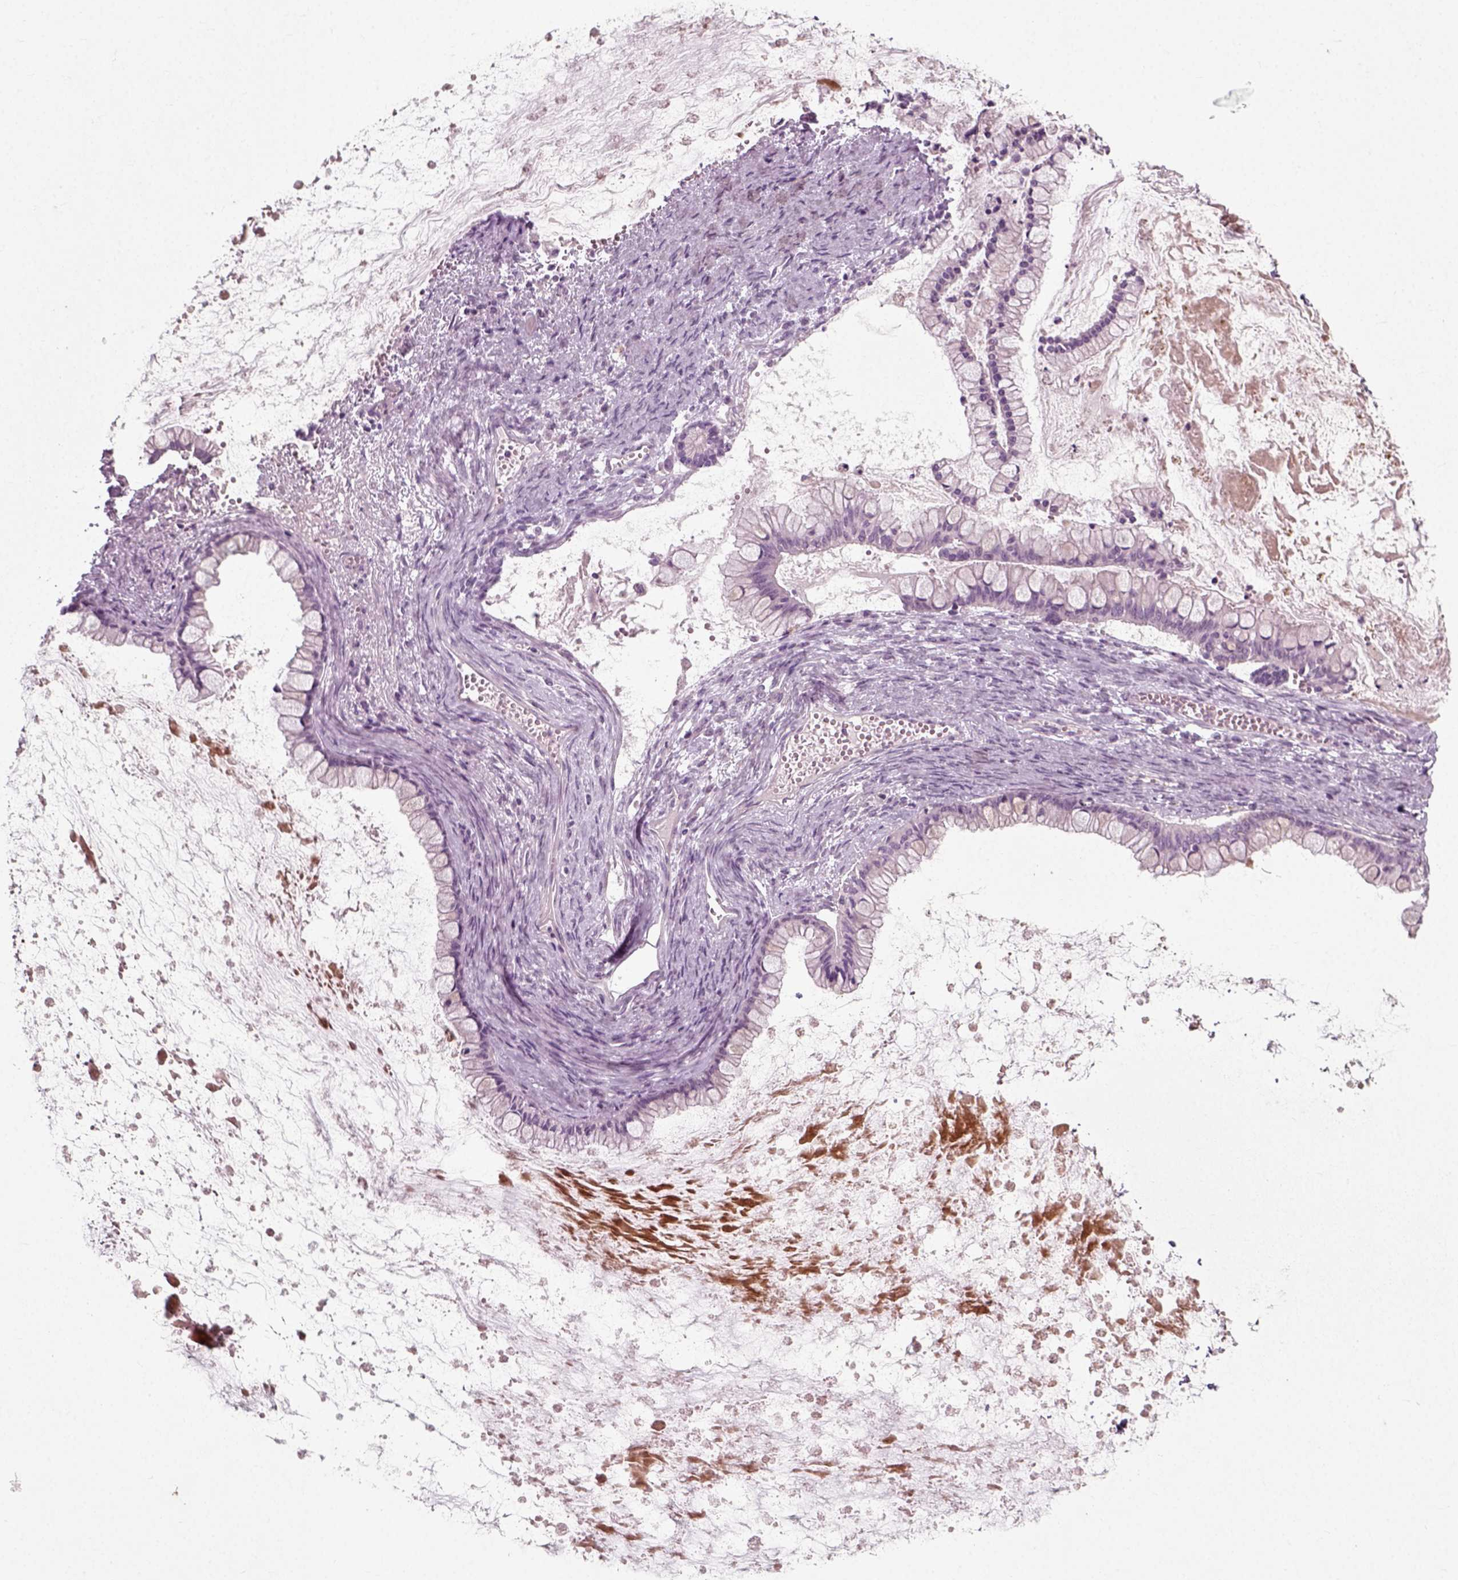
{"staining": {"intensity": "negative", "quantity": "none", "location": "none"}, "tissue": "ovarian cancer", "cell_type": "Tumor cells", "image_type": "cancer", "snomed": [{"axis": "morphology", "description": "Cystadenocarcinoma, mucinous, NOS"}, {"axis": "topography", "description": "Ovary"}], "caption": "Tumor cells are negative for brown protein staining in ovarian cancer.", "gene": "RND2", "patient": {"sex": "female", "age": 67}}